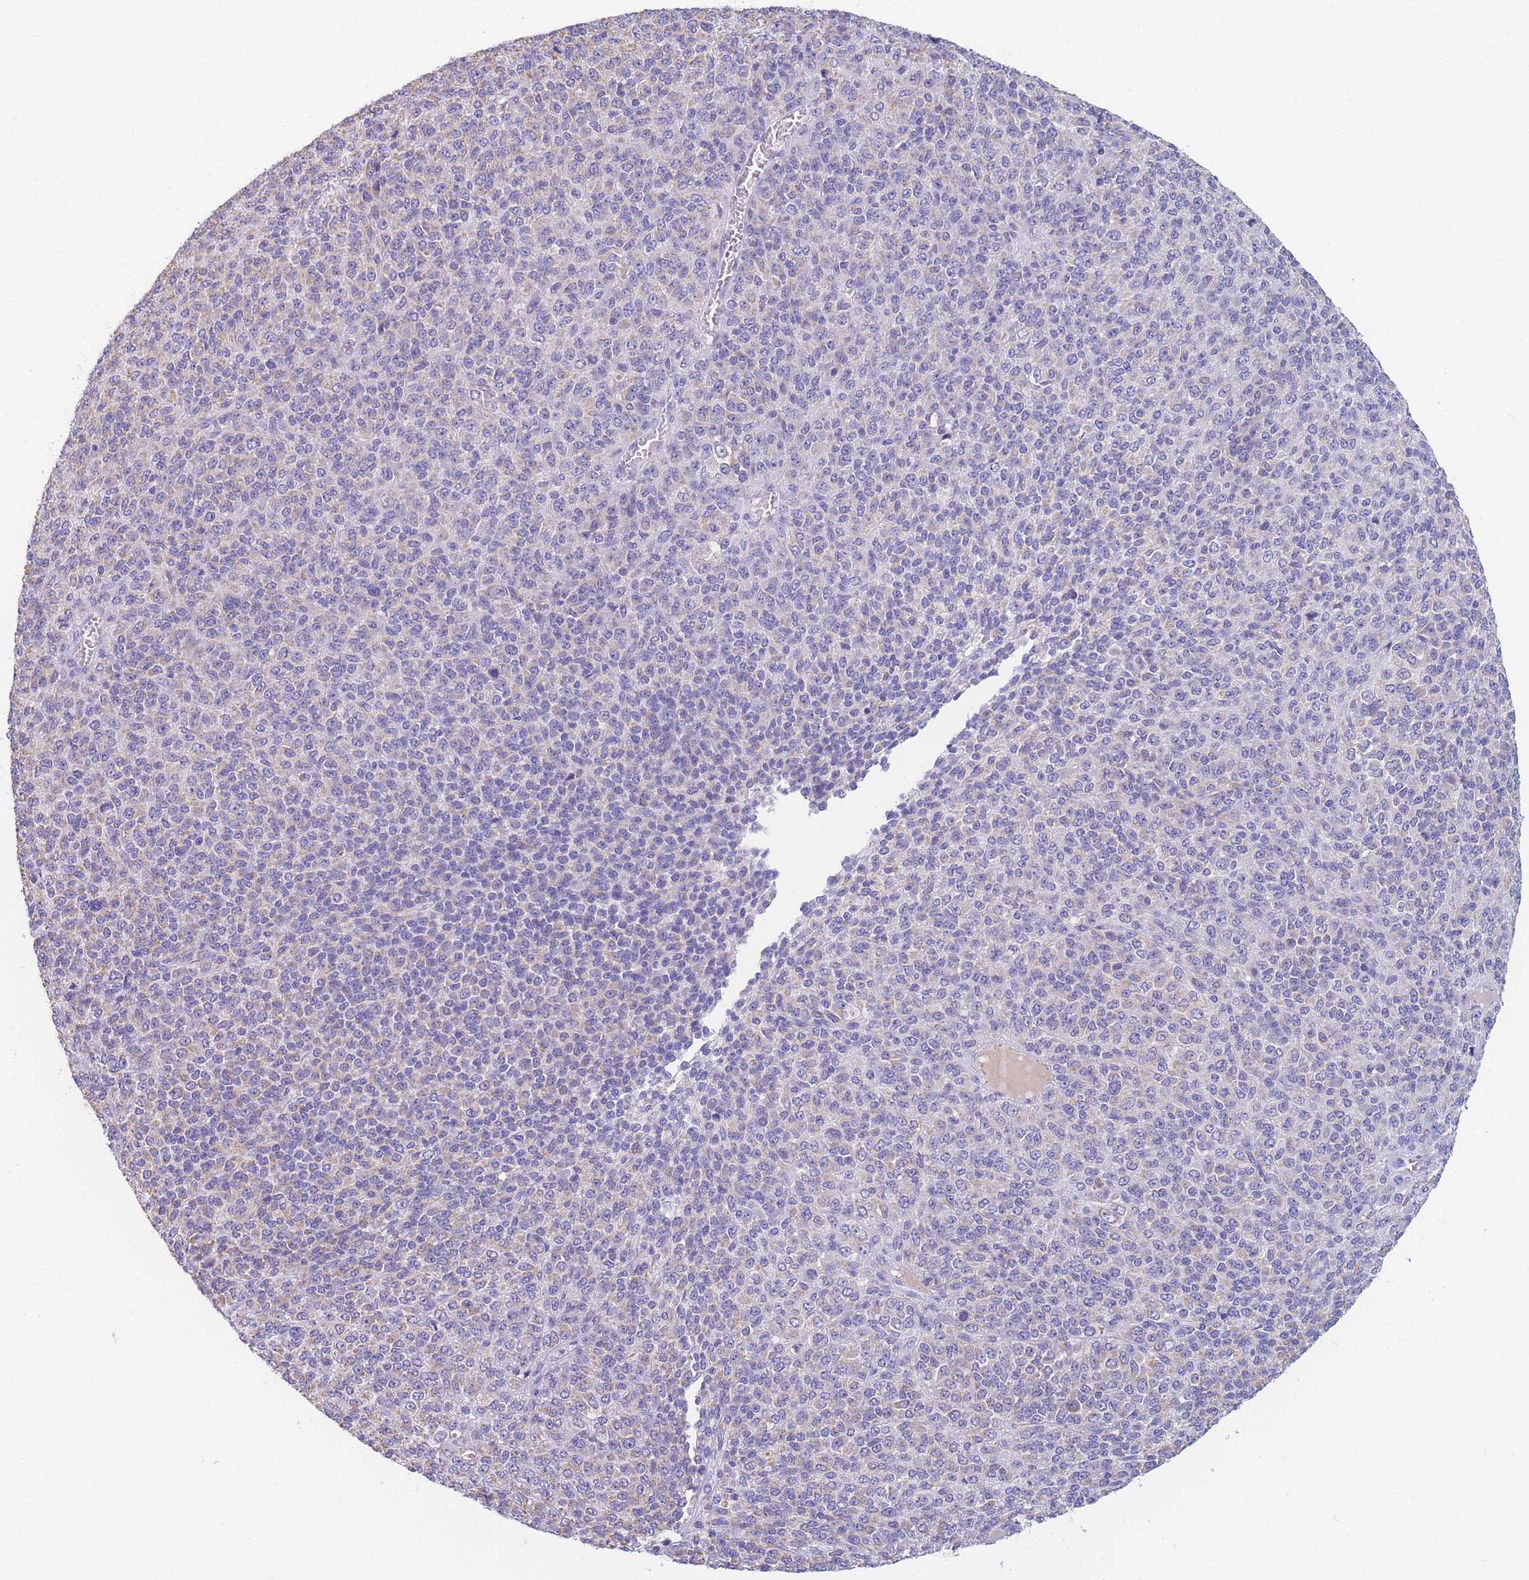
{"staining": {"intensity": "negative", "quantity": "none", "location": "none"}, "tissue": "melanoma", "cell_type": "Tumor cells", "image_type": "cancer", "snomed": [{"axis": "morphology", "description": "Malignant melanoma, Metastatic site"}, {"axis": "topography", "description": "Brain"}], "caption": "High magnification brightfield microscopy of melanoma stained with DAB (3,3'-diaminobenzidine) (brown) and counterstained with hematoxylin (blue): tumor cells show no significant staining.", "gene": "DHRS11", "patient": {"sex": "female", "age": 56}}